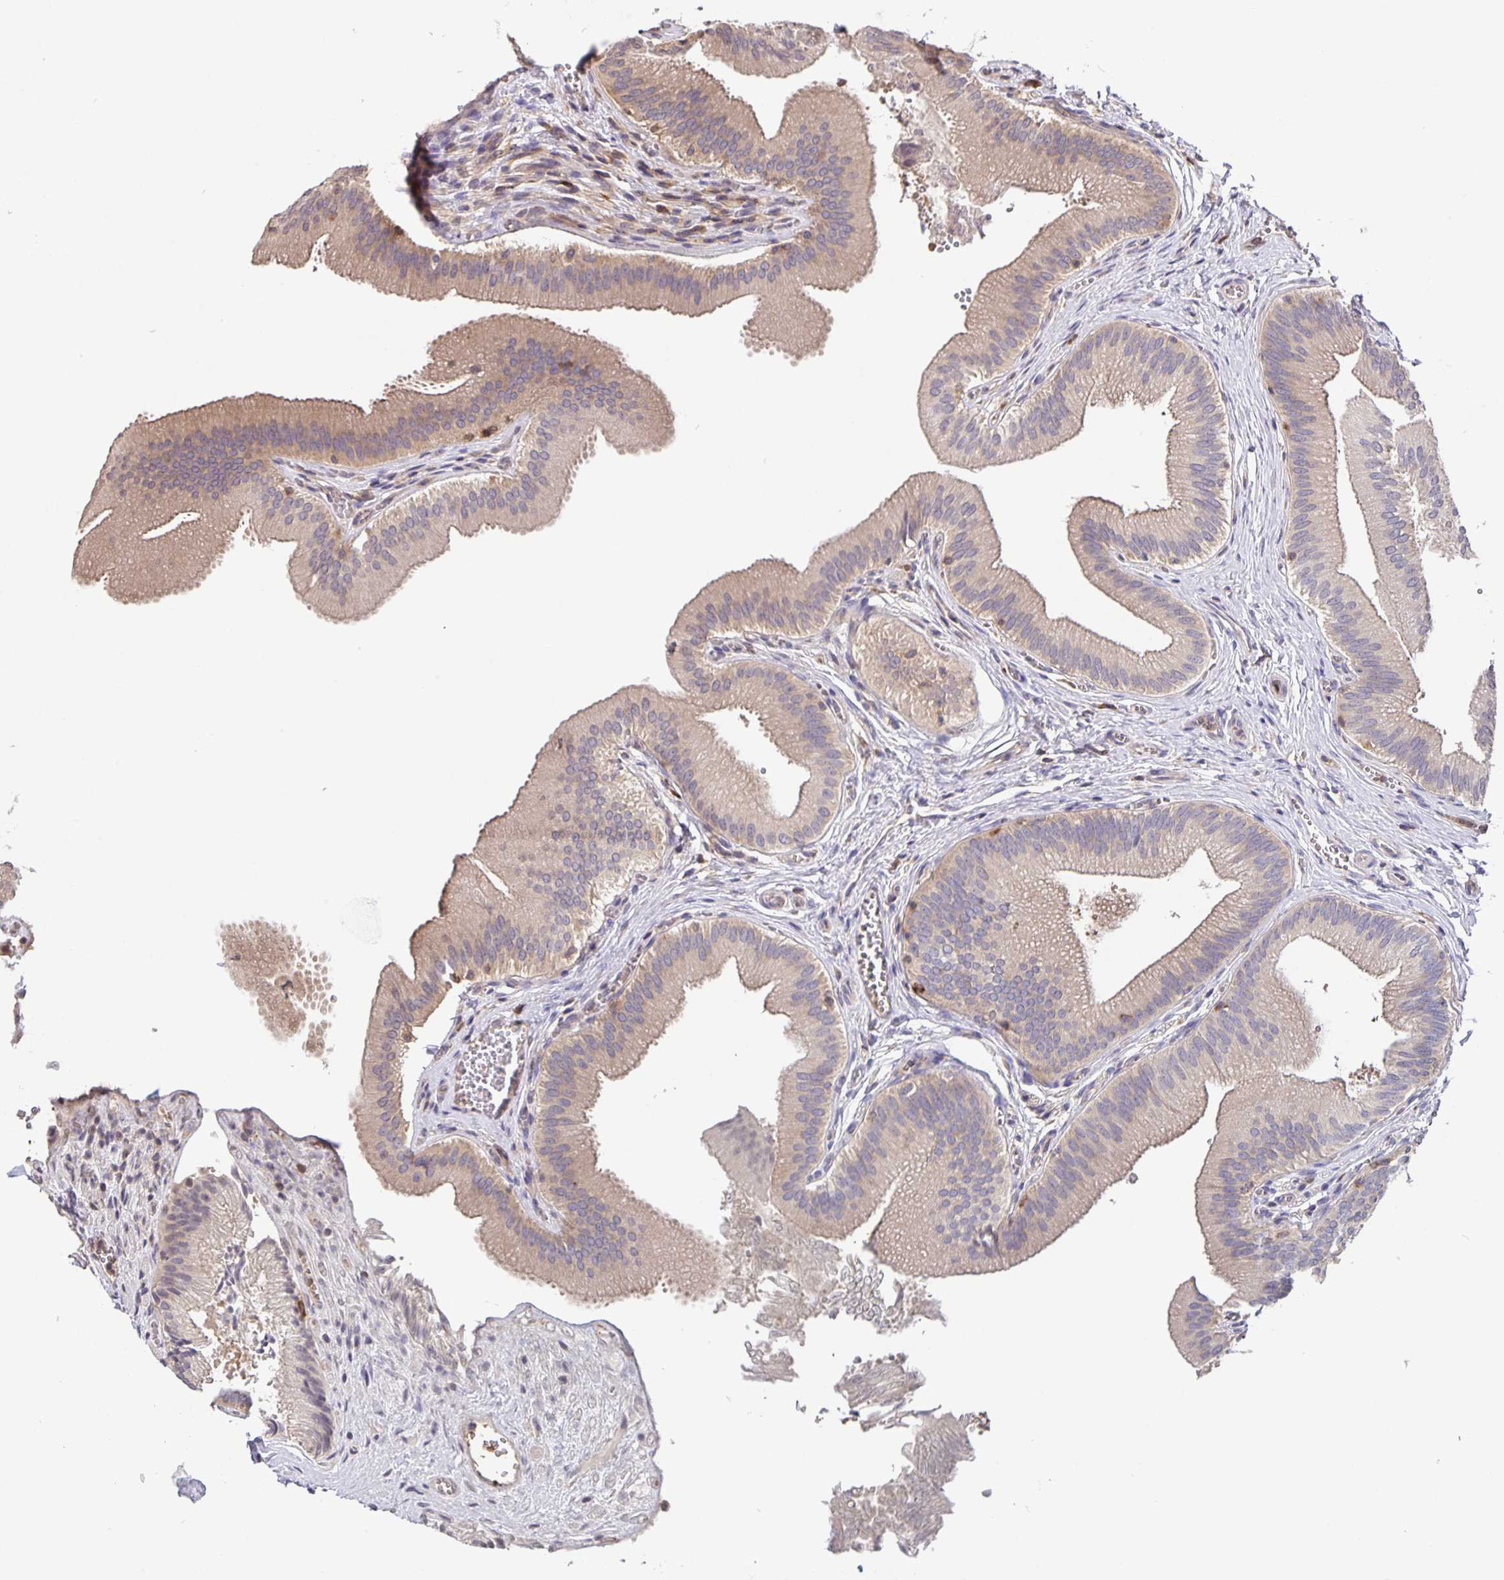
{"staining": {"intensity": "weak", "quantity": ">75%", "location": "cytoplasmic/membranous"}, "tissue": "gallbladder", "cell_type": "Glandular cells", "image_type": "normal", "snomed": [{"axis": "morphology", "description": "Normal tissue, NOS"}, {"axis": "topography", "description": "Gallbladder"}], "caption": "Protein expression analysis of benign gallbladder demonstrates weak cytoplasmic/membranous expression in approximately >75% of glandular cells. The staining is performed using DAB (3,3'-diaminobenzidine) brown chromogen to label protein expression. The nuclei are counter-stained blue using hematoxylin.", "gene": "FEM1C", "patient": {"sex": "male", "age": 17}}